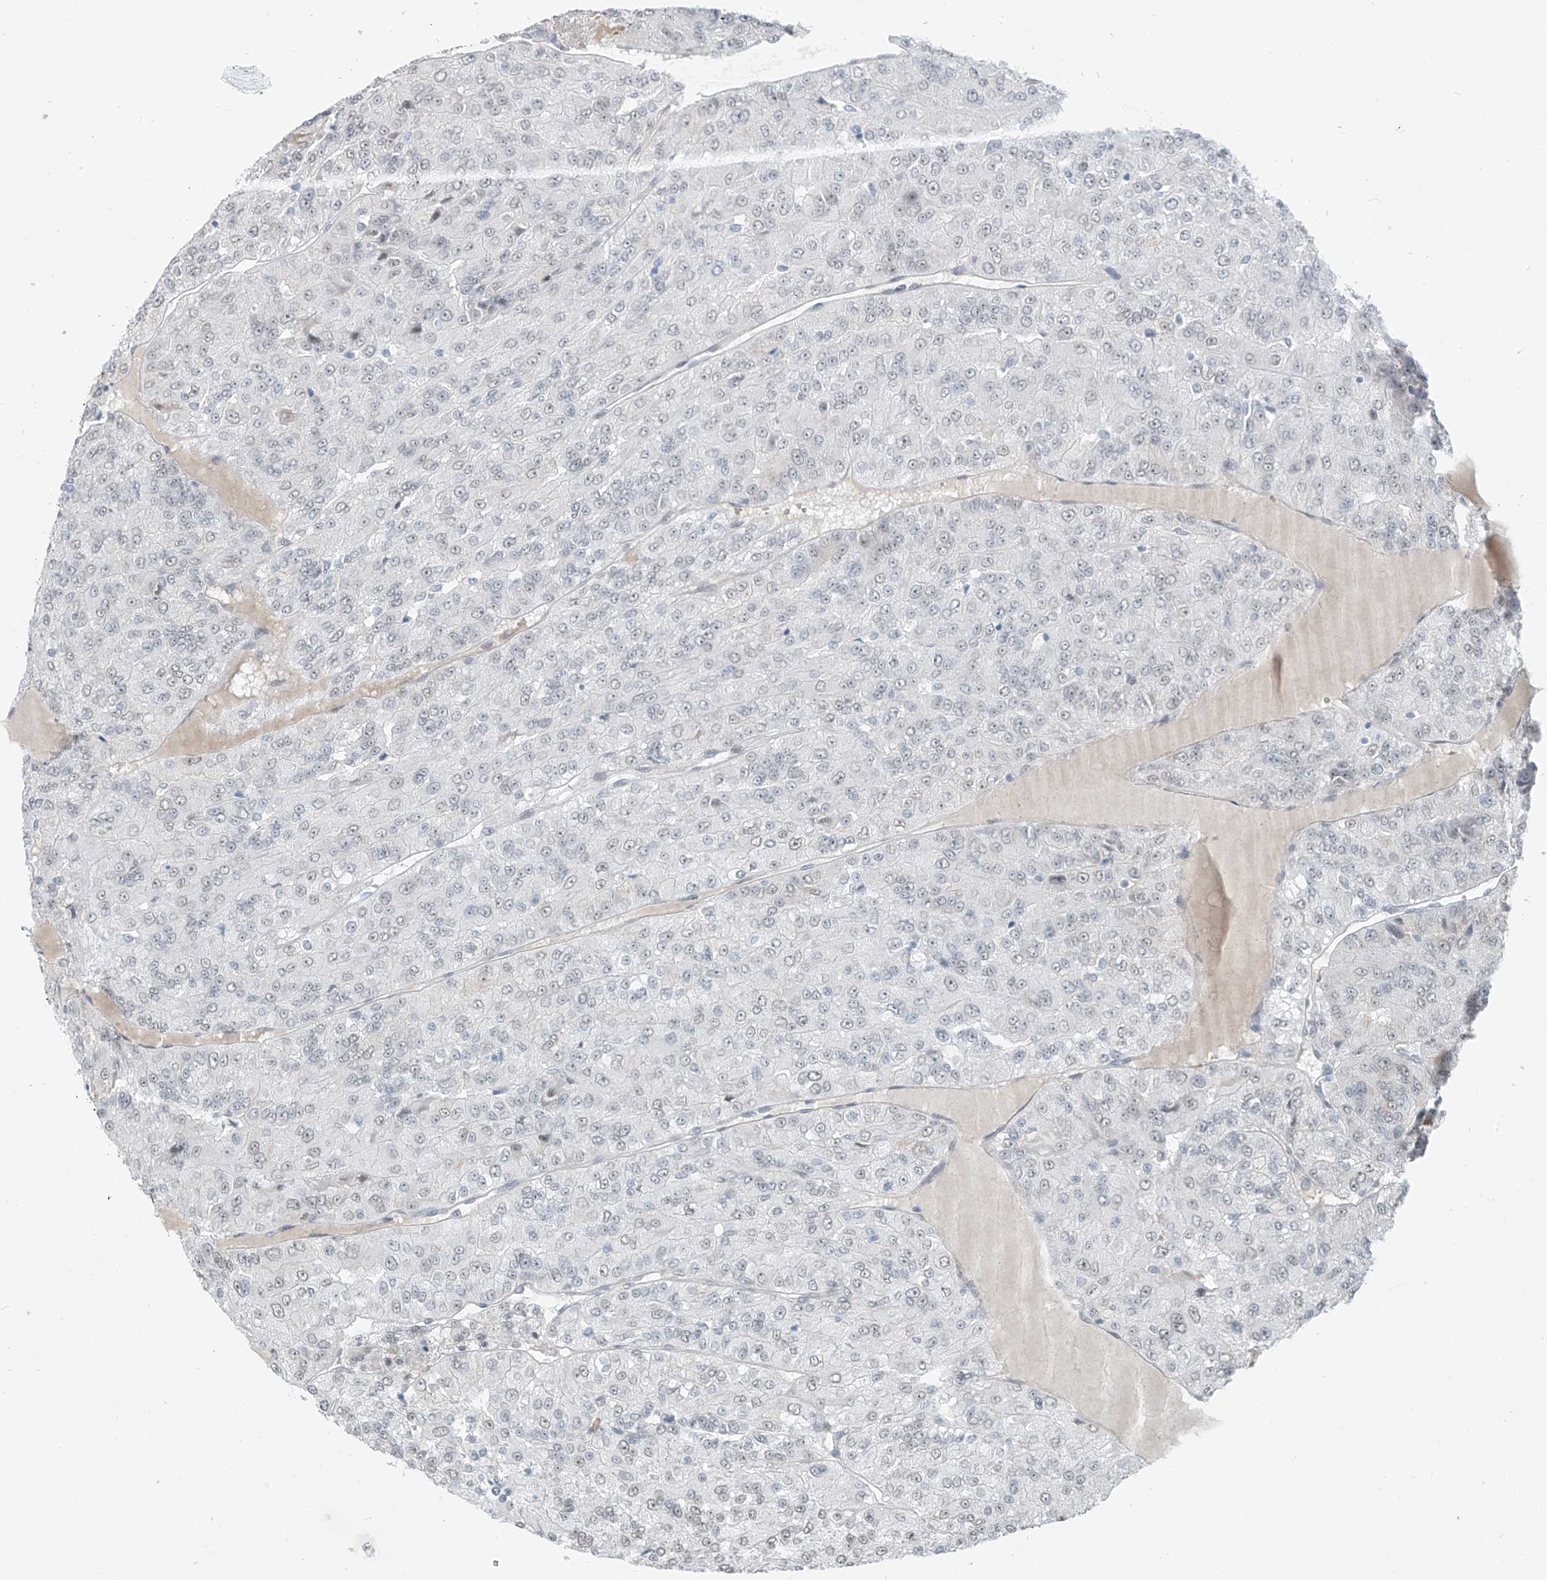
{"staining": {"intensity": "moderate", "quantity": "<25%", "location": "nuclear"}, "tissue": "renal cancer", "cell_type": "Tumor cells", "image_type": "cancer", "snomed": [{"axis": "morphology", "description": "Adenocarcinoma, NOS"}, {"axis": "topography", "description": "Kidney"}], "caption": "Brown immunohistochemical staining in renal cancer (adenocarcinoma) displays moderate nuclear expression in about <25% of tumor cells.", "gene": "MCM9", "patient": {"sex": "female", "age": 63}}